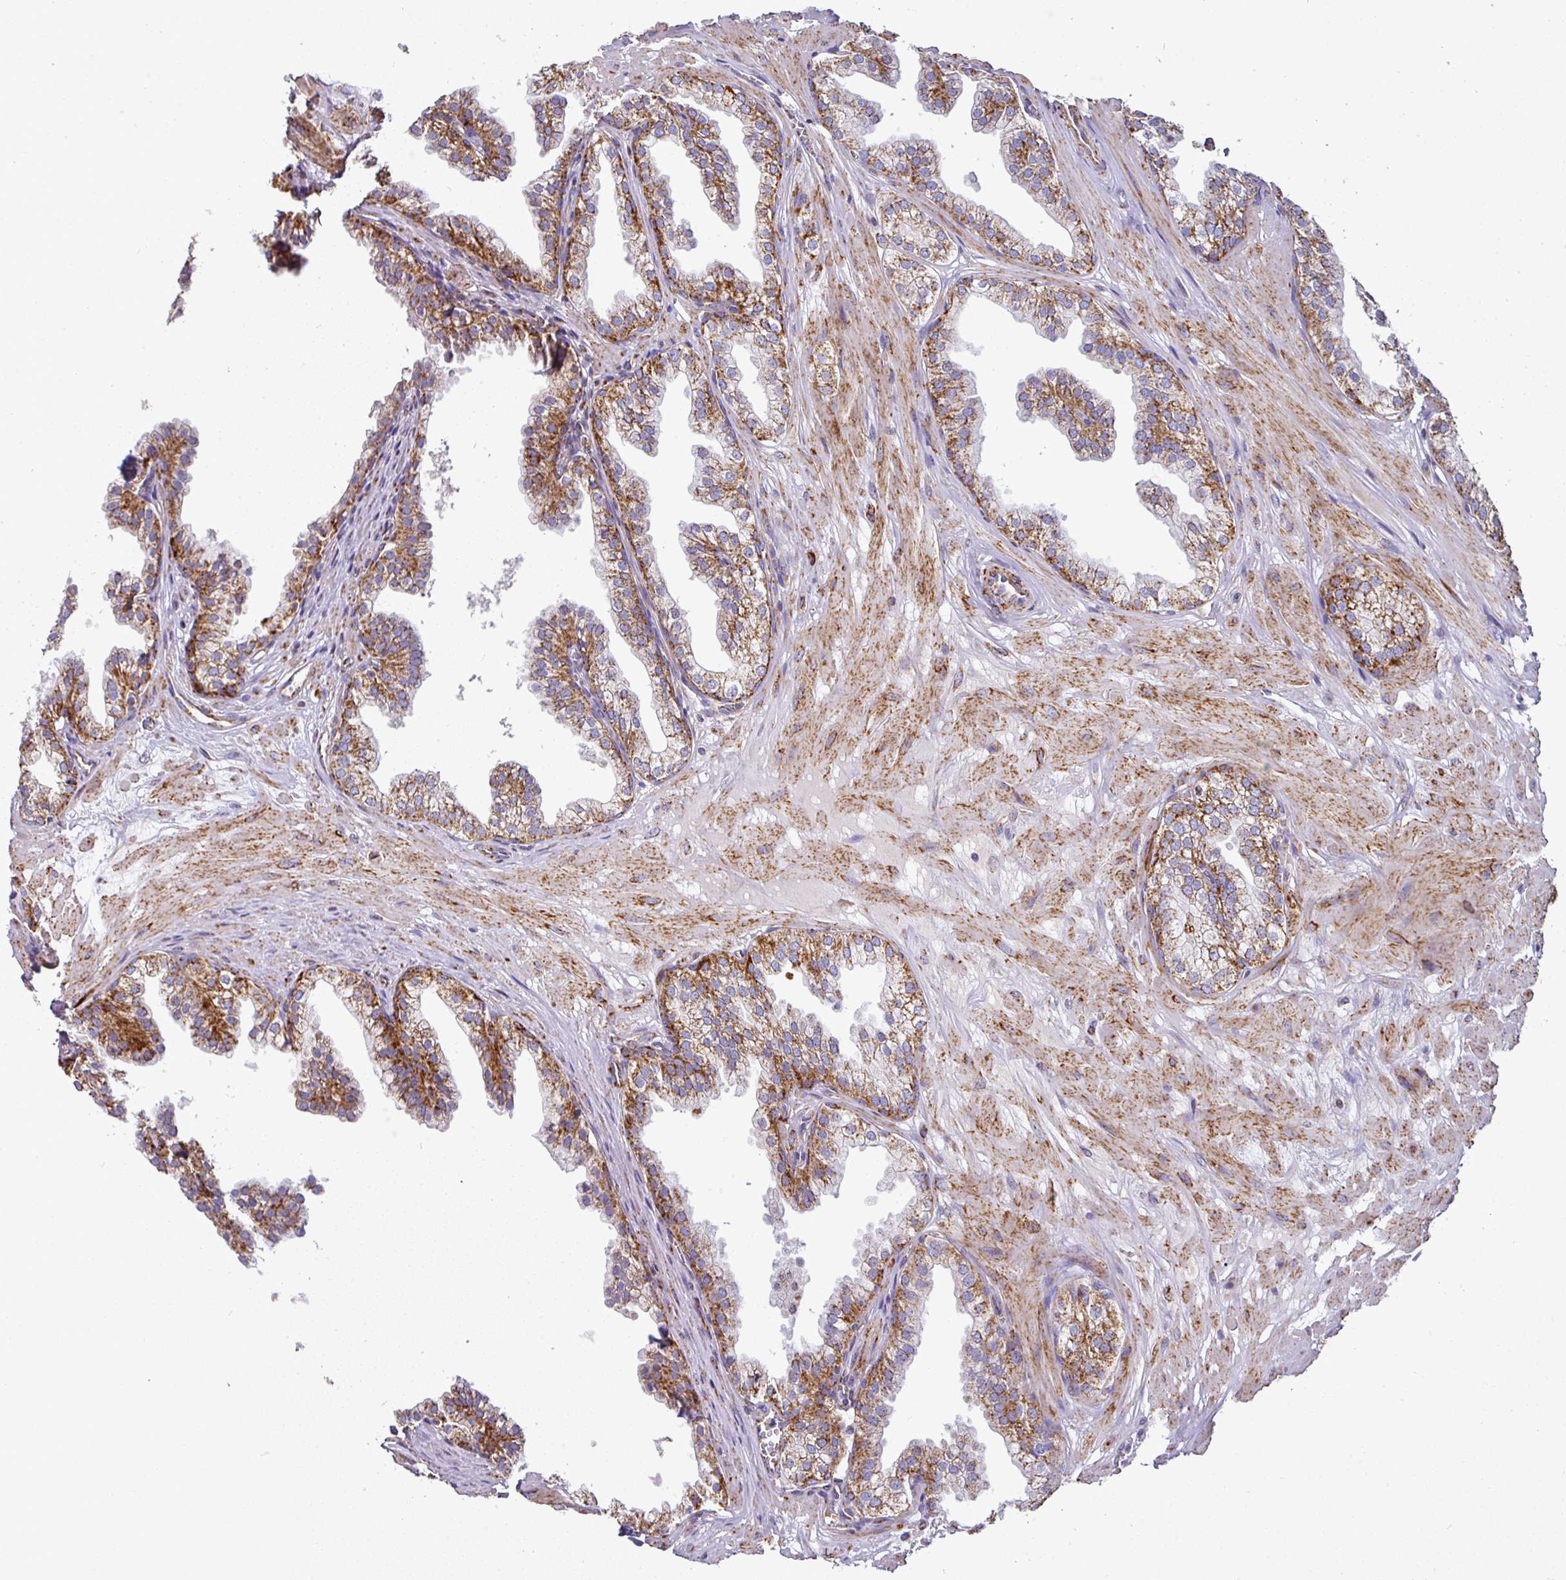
{"staining": {"intensity": "strong", "quantity": ">75%", "location": "cytoplasmic/membranous"}, "tissue": "prostate", "cell_type": "Glandular cells", "image_type": "normal", "snomed": [{"axis": "morphology", "description": "Normal tissue, NOS"}, {"axis": "topography", "description": "Prostate"}, {"axis": "topography", "description": "Peripheral nerve tissue"}], "caption": "Normal prostate was stained to show a protein in brown. There is high levels of strong cytoplasmic/membranous positivity in approximately >75% of glandular cells.", "gene": "UQCRFS1", "patient": {"sex": "male", "age": 55}}